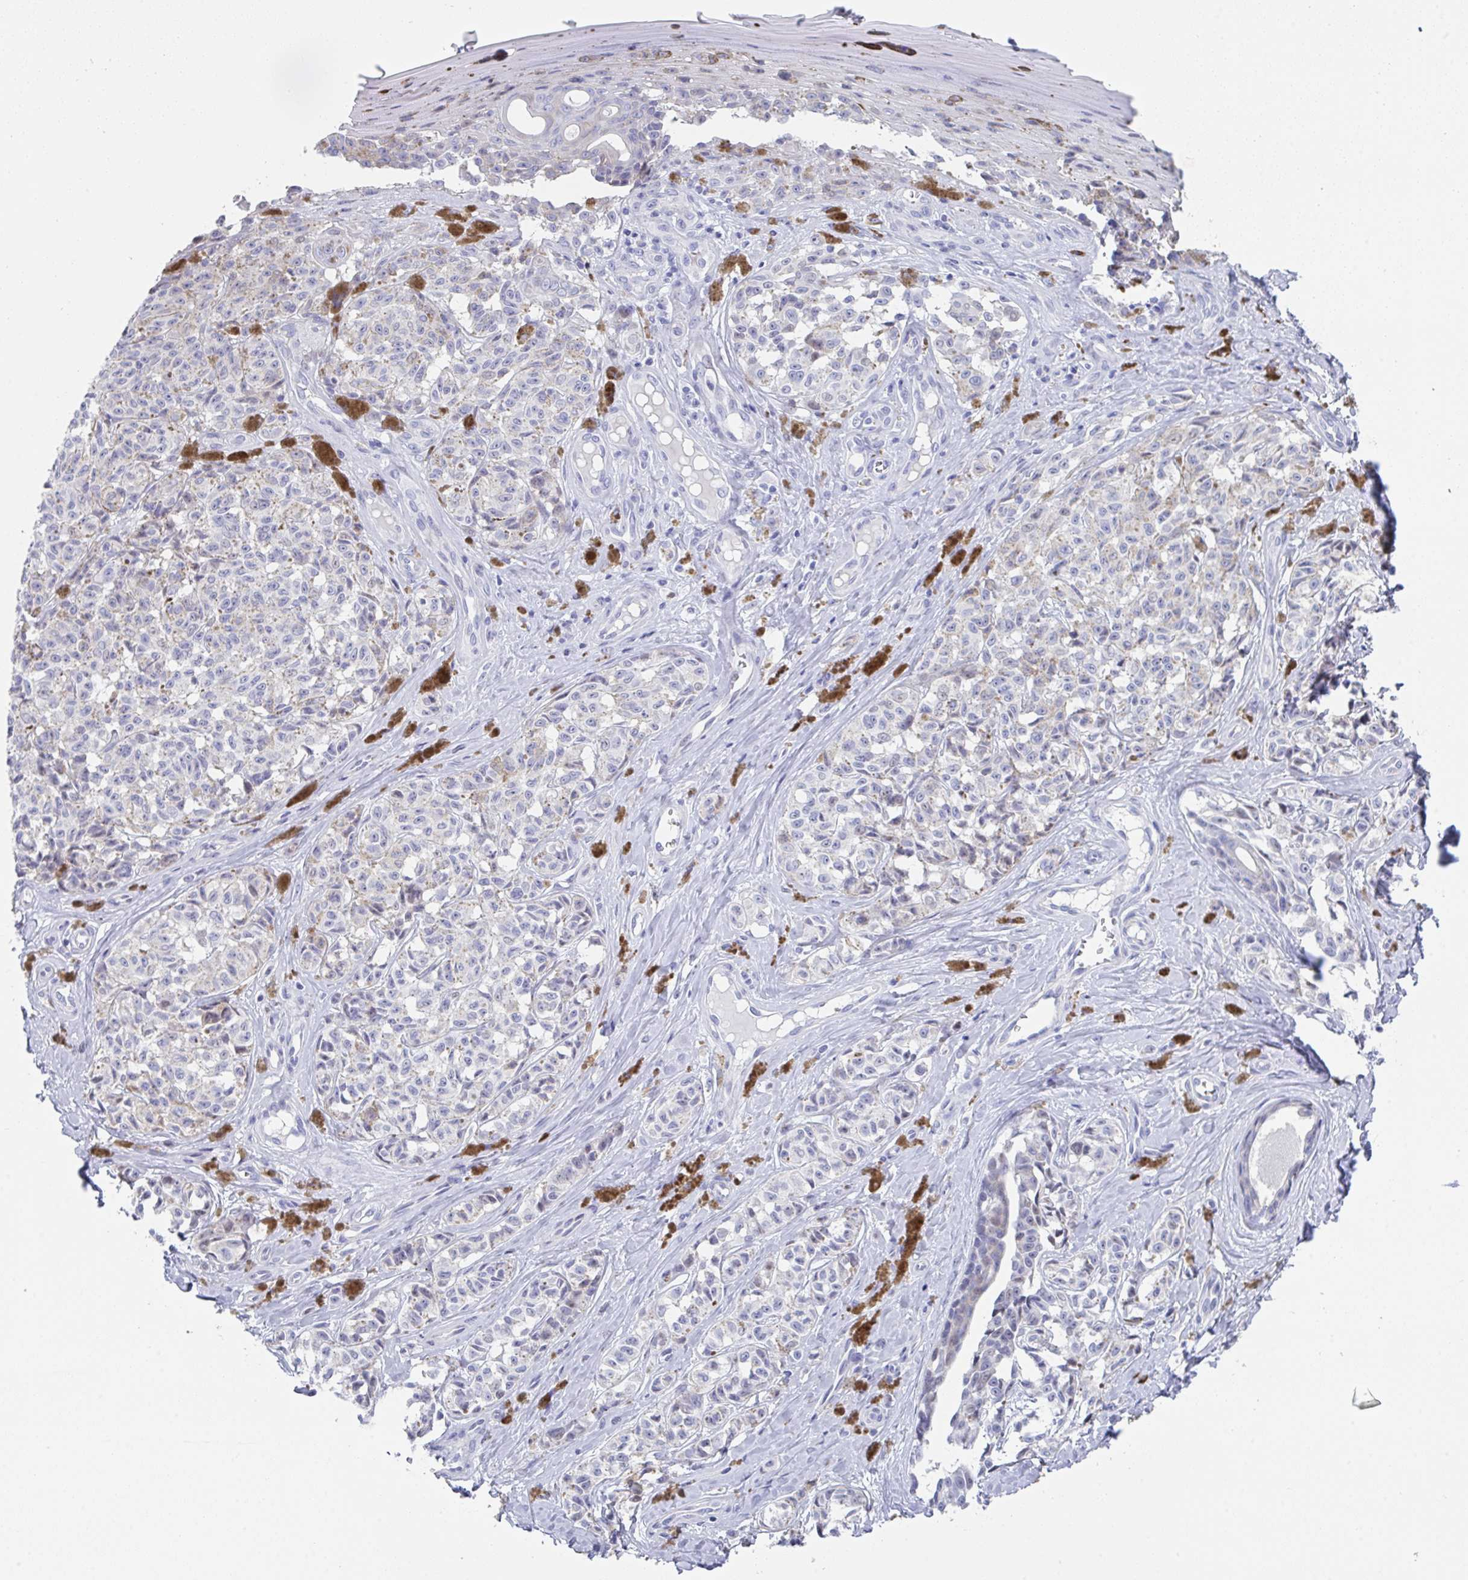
{"staining": {"intensity": "negative", "quantity": "none", "location": "none"}, "tissue": "melanoma", "cell_type": "Tumor cells", "image_type": "cancer", "snomed": [{"axis": "morphology", "description": "Malignant melanoma, NOS"}, {"axis": "topography", "description": "Skin"}], "caption": "Tumor cells are negative for protein expression in human malignant melanoma.", "gene": "FBXO47", "patient": {"sex": "female", "age": 65}}